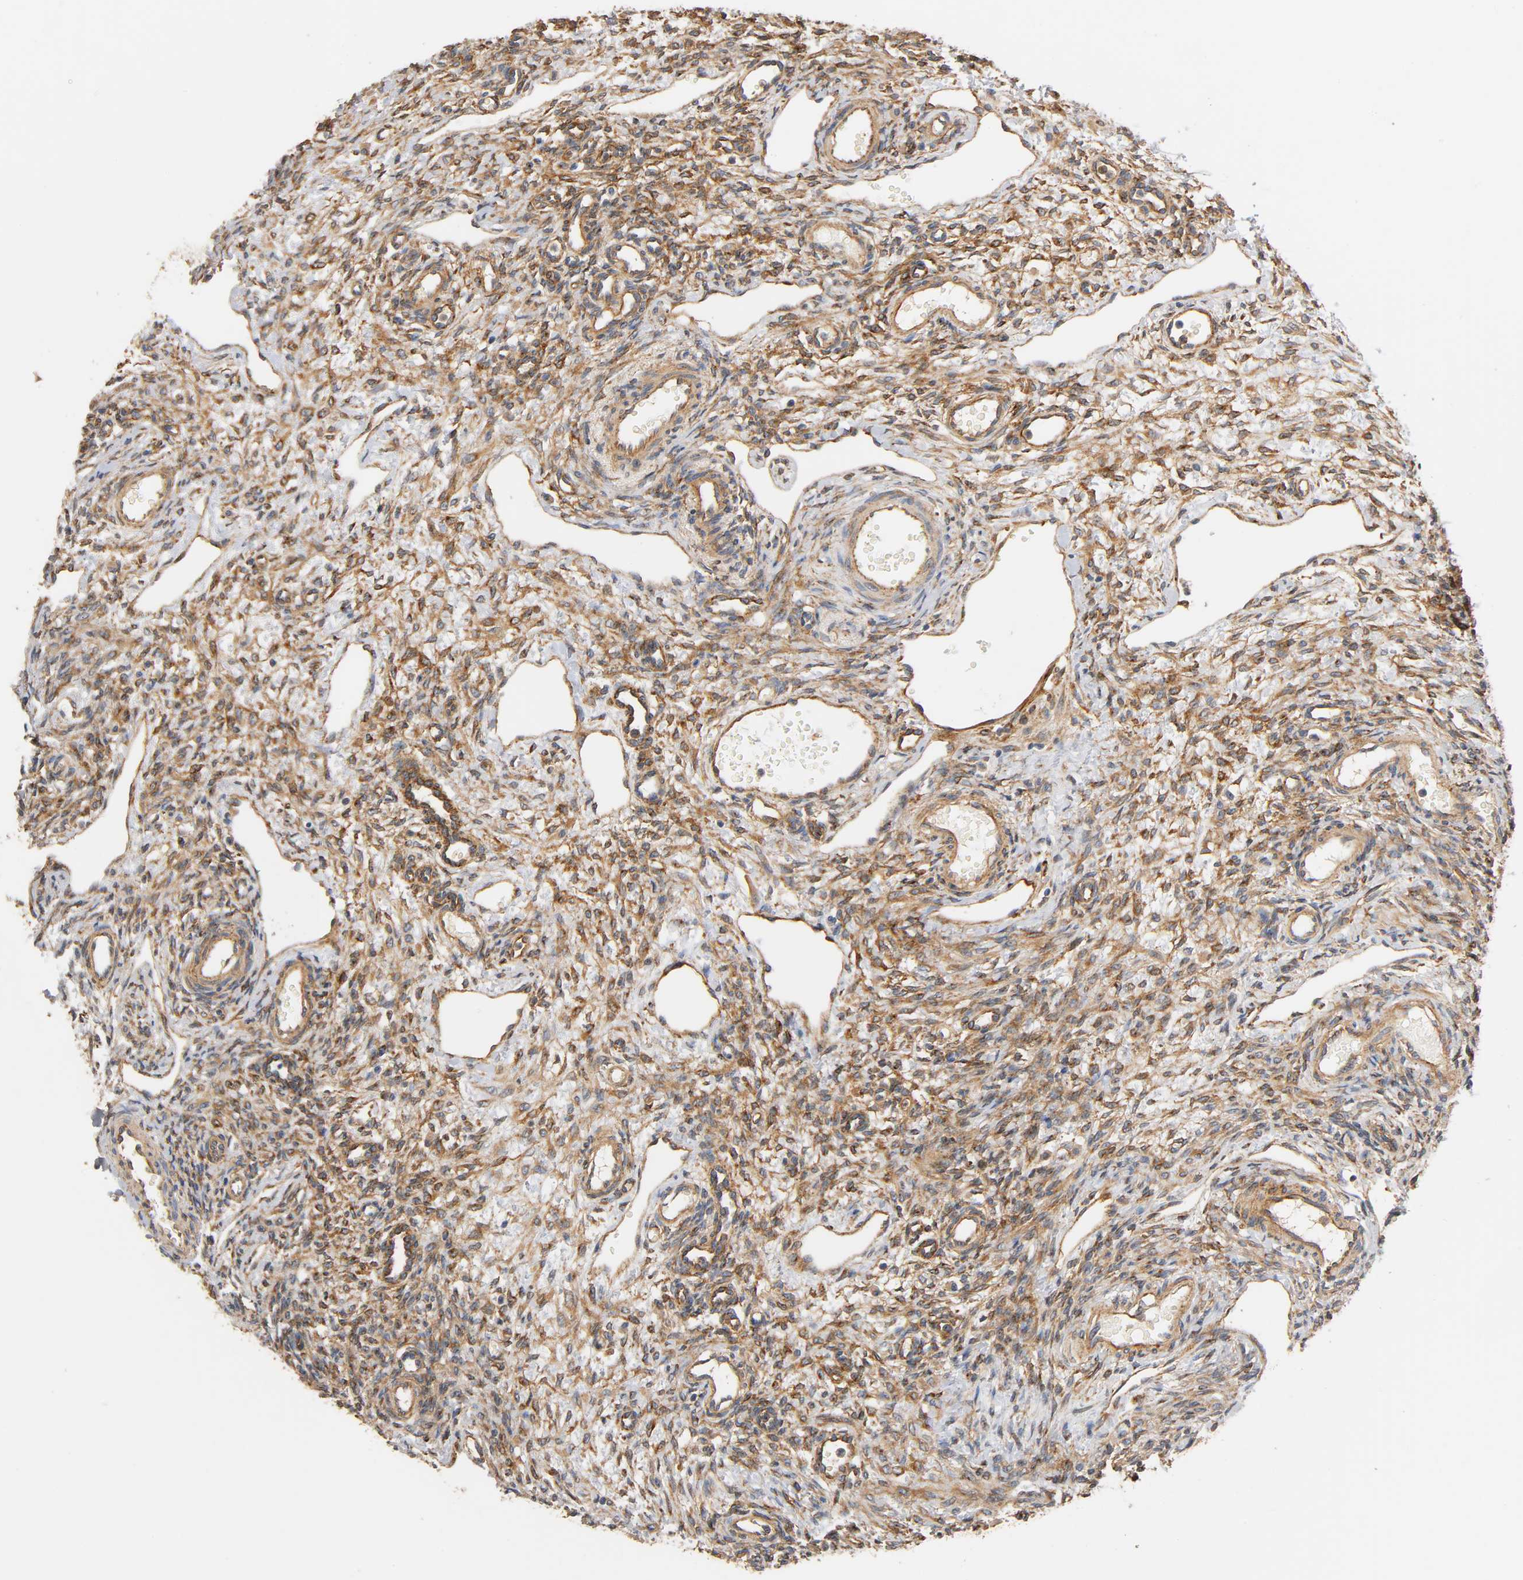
{"staining": {"intensity": "moderate", "quantity": "25%-75%", "location": "cytoplasmic/membranous"}, "tissue": "ovary", "cell_type": "Follicle cells", "image_type": "normal", "snomed": [{"axis": "morphology", "description": "Normal tissue, NOS"}, {"axis": "topography", "description": "Ovary"}], "caption": "Protein staining of benign ovary shows moderate cytoplasmic/membranous staining in approximately 25%-75% of follicle cells.", "gene": "IFITM2", "patient": {"sex": "female", "age": 33}}